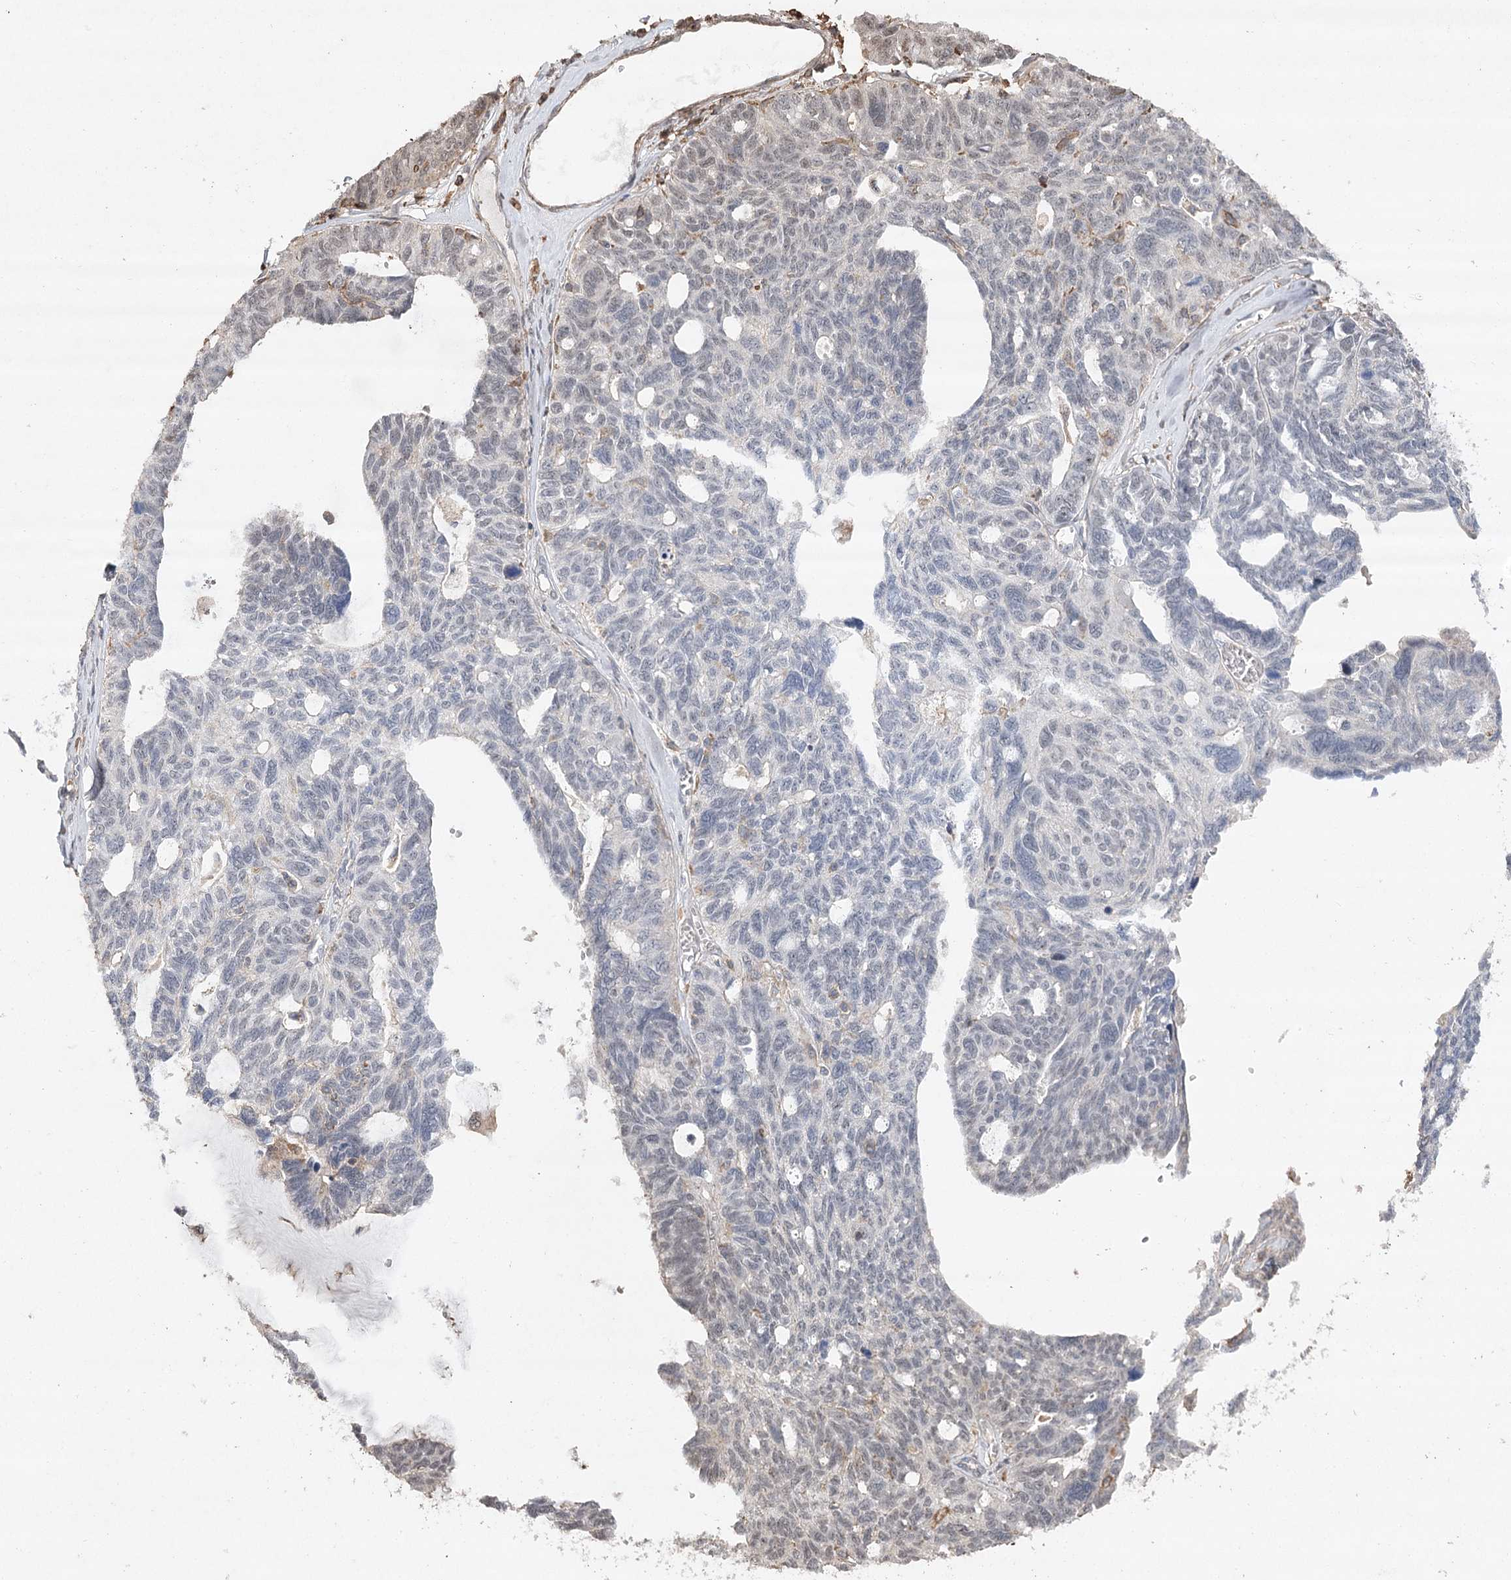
{"staining": {"intensity": "negative", "quantity": "none", "location": "none"}, "tissue": "ovarian cancer", "cell_type": "Tumor cells", "image_type": "cancer", "snomed": [{"axis": "morphology", "description": "Cystadenocarcinoma, serous, NOS"}, {"axis": "topography", "description": "Ovary"}], "caption": "IHC histopathology image of serous cystadenocarcinoma (ovarian) stained for a protein (brown), which demonstrates no positivity in tumor cells.", "gene": "OBSL1", "patient": {"sex": "female", "age": 79}}